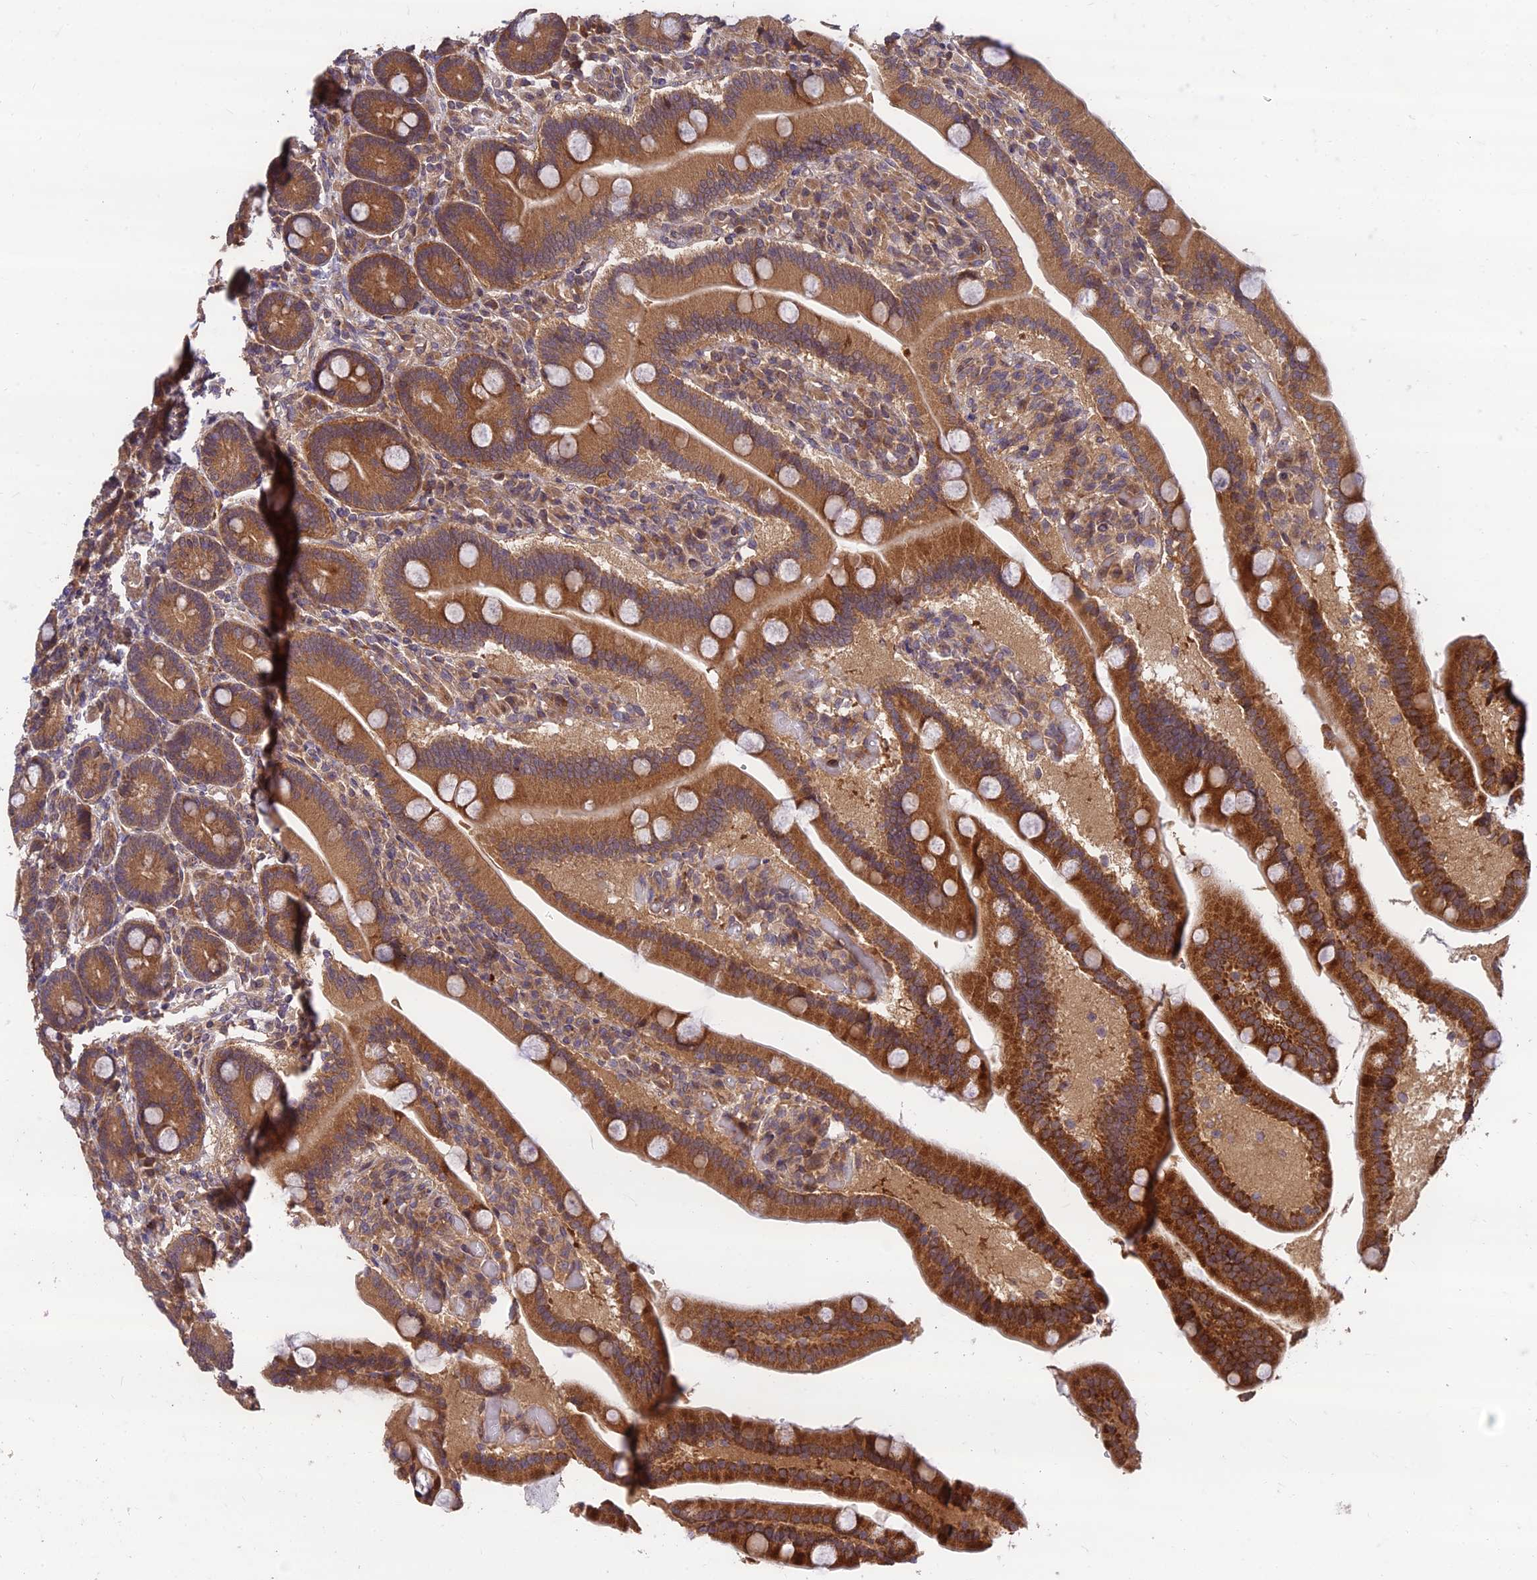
{"staining": {"intensity": "strong", "quantity": ">75%", "location": "cytoplasmic/membranous"}, "tissue": "duodenum", "cell_type": "Glandular cells", "image_type": "normal", "snomed": [{"axis": "morphology", "description": "Normal tissue, NOS"}, {"axis": "topography", "description": "Duodenum"}], "caption": "A high-resolution image shows immunohistochemistry (IHC) staining of unremarkable duodenum, which demonstrates strong cytoplasmic/membranous positivity in approximately >75% of glandular cells.", "gene": "MKKS", "patient": {"sex": "female", "age": 62}}